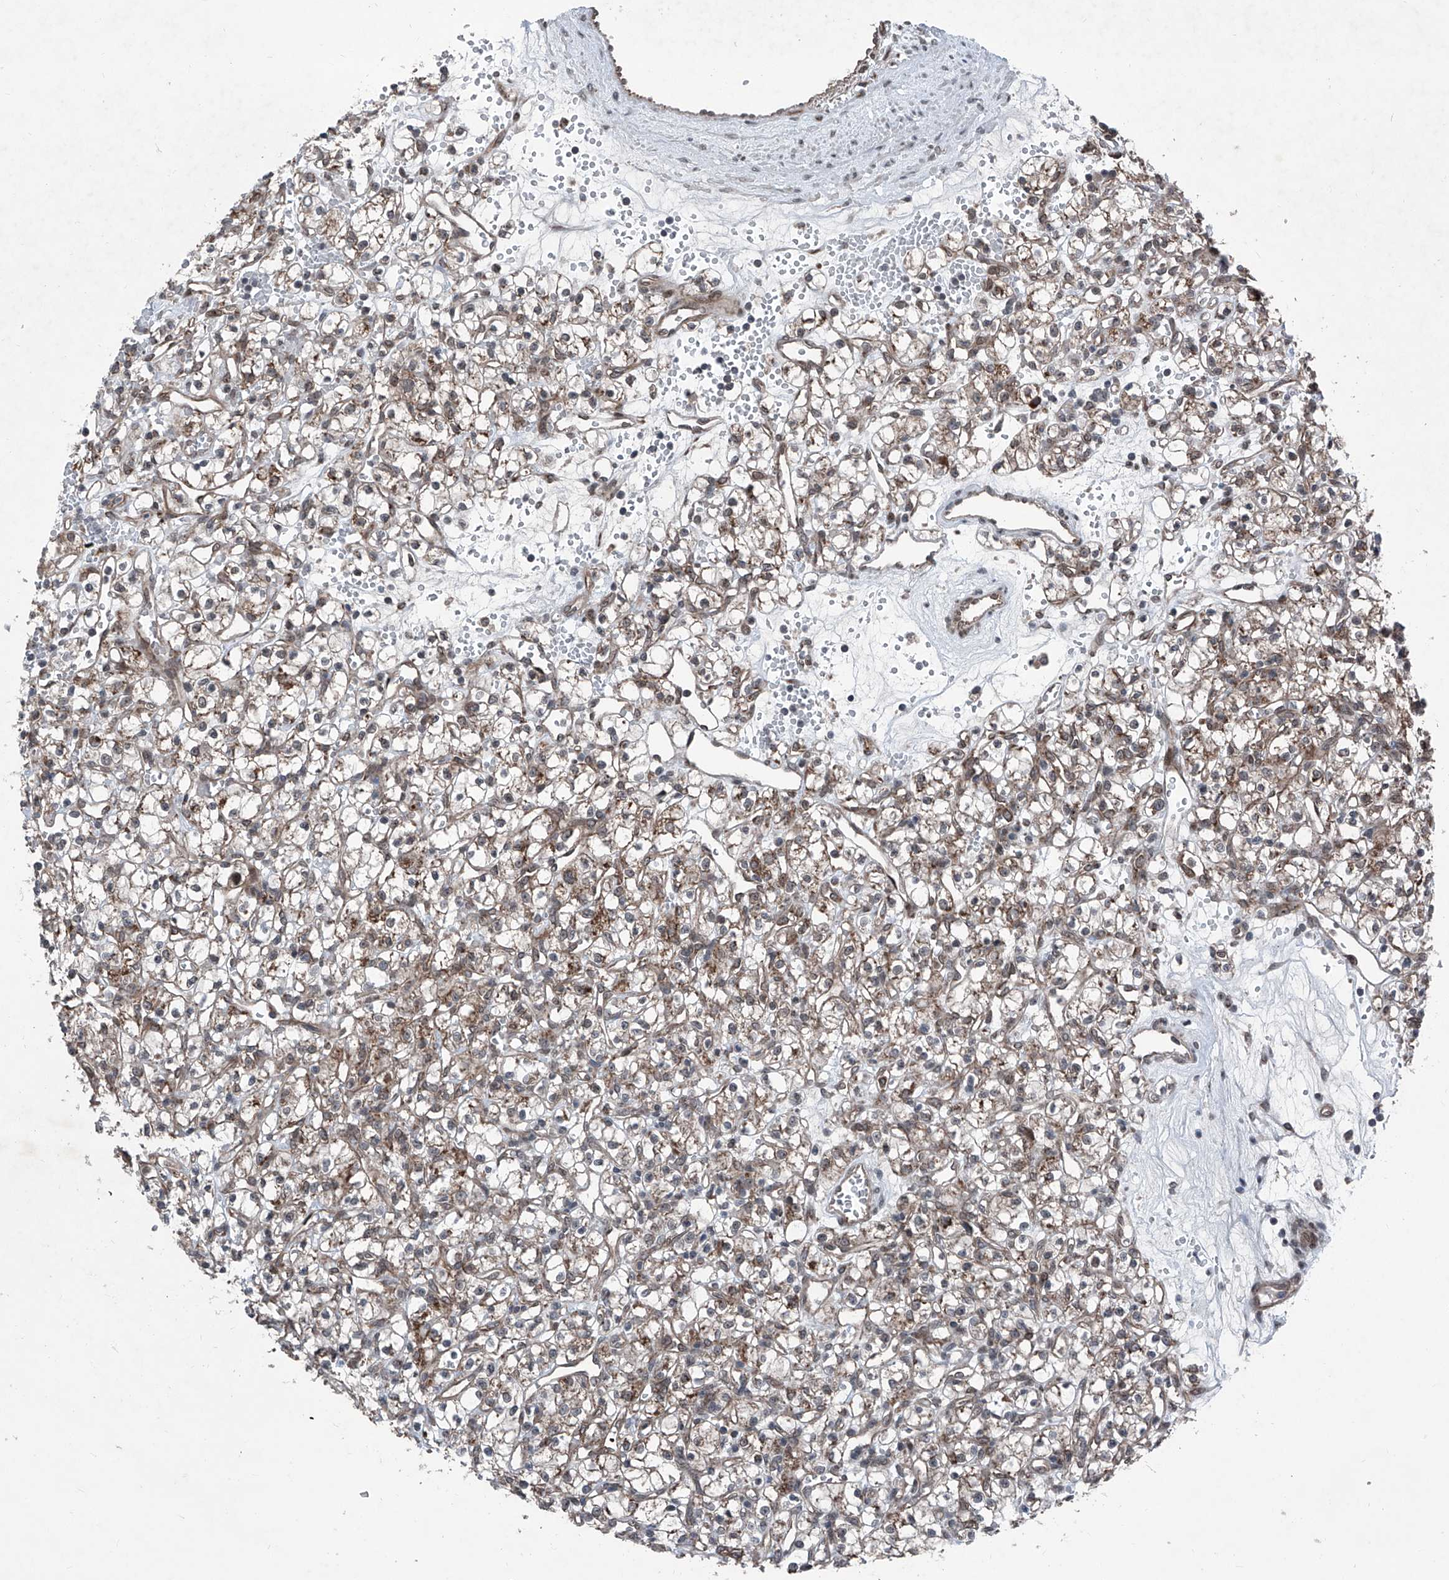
{"staining": {"intensity": "weak", "quantity": ">75%", "location": "cytoplasmic/membranous"}, "tissue": "renal cancer", "cell_type": "Tumor cells", "image_type": "cancer", "snomed": [{"axis": "morphology", "description": "Adenocarcinoma, NOS"}, {"axis": "topography", "description": "Kidney"}], "caption": "High-magnification brightfield microscopy of adenocarcinoma (renal) stained with DAB (3,3'-diaminobenzidine) (brown) and counterstained with hematoxylin (blue). tumor cells exhibit weak cytoplasmic/membranous staining is appreciated in approximately>75% of cells.", "gene": "COA7", "patient": {"sex": "female", "age": 59}}